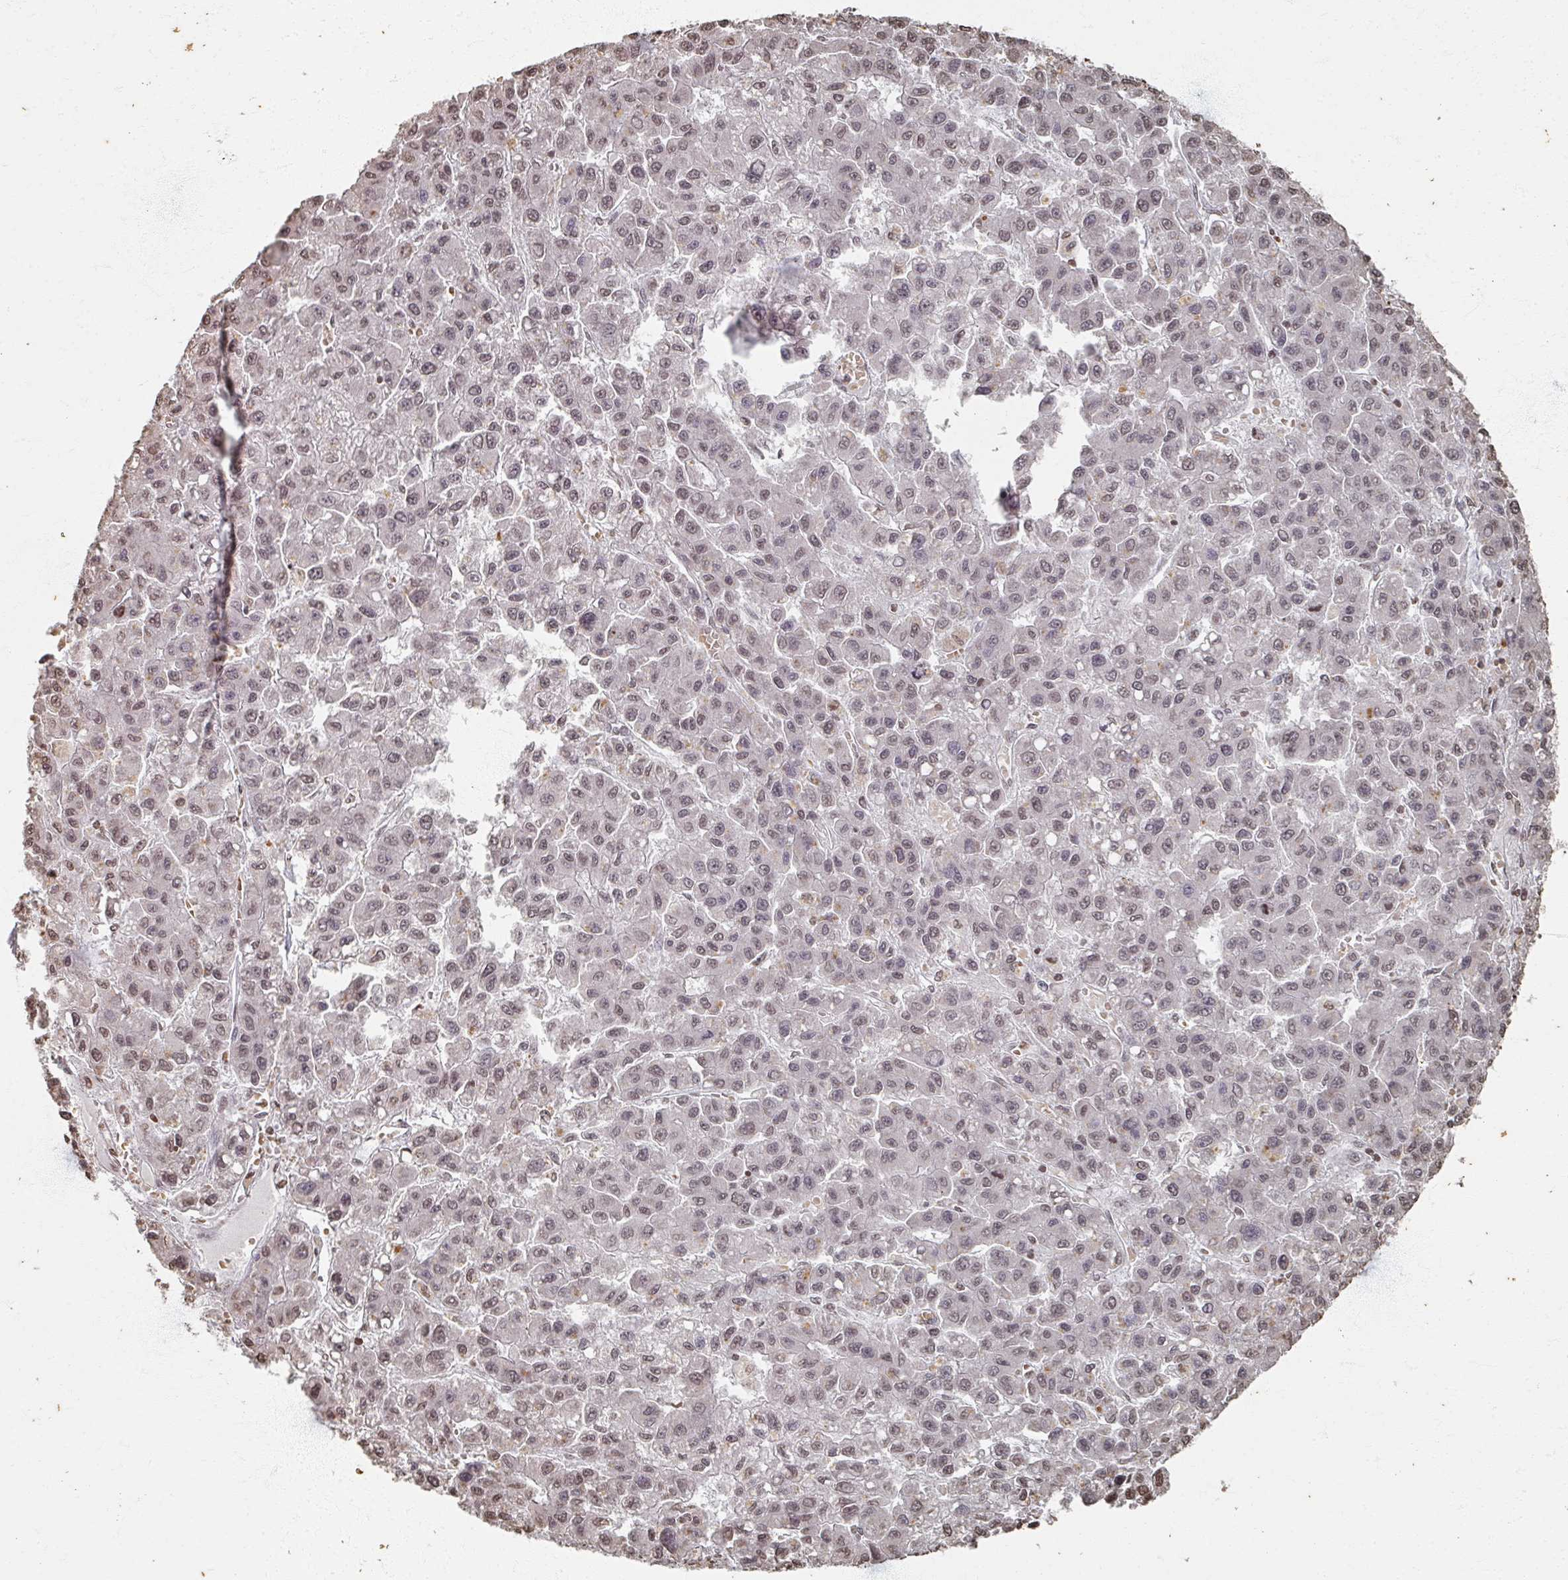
{"staining": {"intensity": "weak", "quantity": "25%-75%", "location": "nuclear"}, "tissue": "liver cancer", "cell_type": "Tumor cells", "image_type": "cancer", "snomed": [{"axis": "morphology", "description": "Carcinoma, Hepatocellular, NOS"}, {"axis": "topography", "description": "Liver"}], "caption": "Human liver cancer stained with a protein marker reveals weak staining in tumor cells.", "gene": "DCUN1D5", "patient": {"sex": "male", "age": 70}}